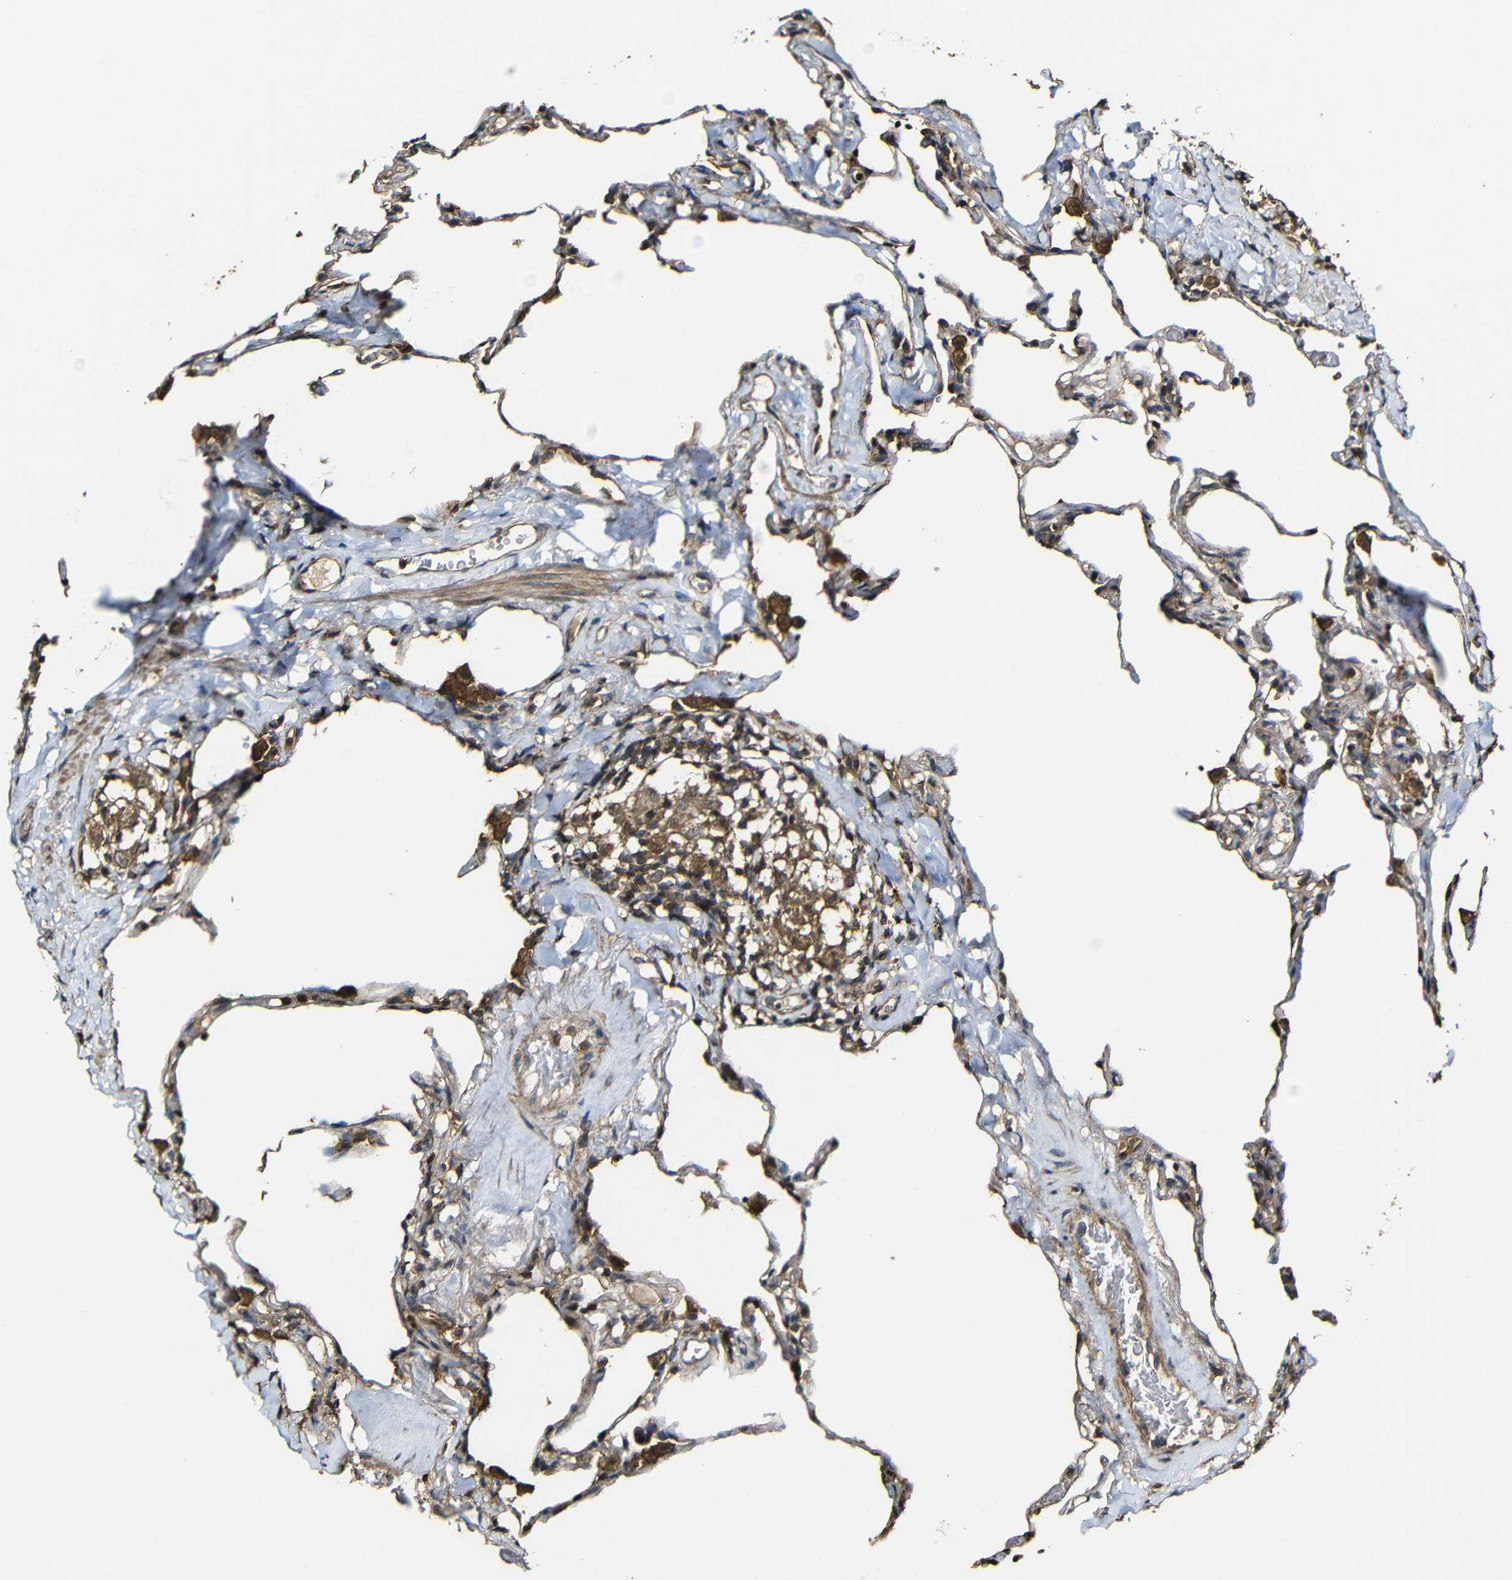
{"staining": {"intensity": "moderate", "quantity": "25%-75%", "location": "cytoplasmic/membranous"}, "tissue": "lung", "cell_type": "Alveolar cells", "image_type": "normal", "snomed": [{"axis": "morphology", "description": "Normal tissue, NOS"}, {"axis": "topography", "description": "Lung"}], "caption": "A high-resolution image shows immunohistochemistry staining of benign lung, which demonstrates moderate cytoplasmic/membranous expression in about 25%-75% of alveolar cells. (DAB IHC with brightfield microscopy, high magnification).", "gene": "CASP8", "patient": {"sex": "male", "age": 59}}